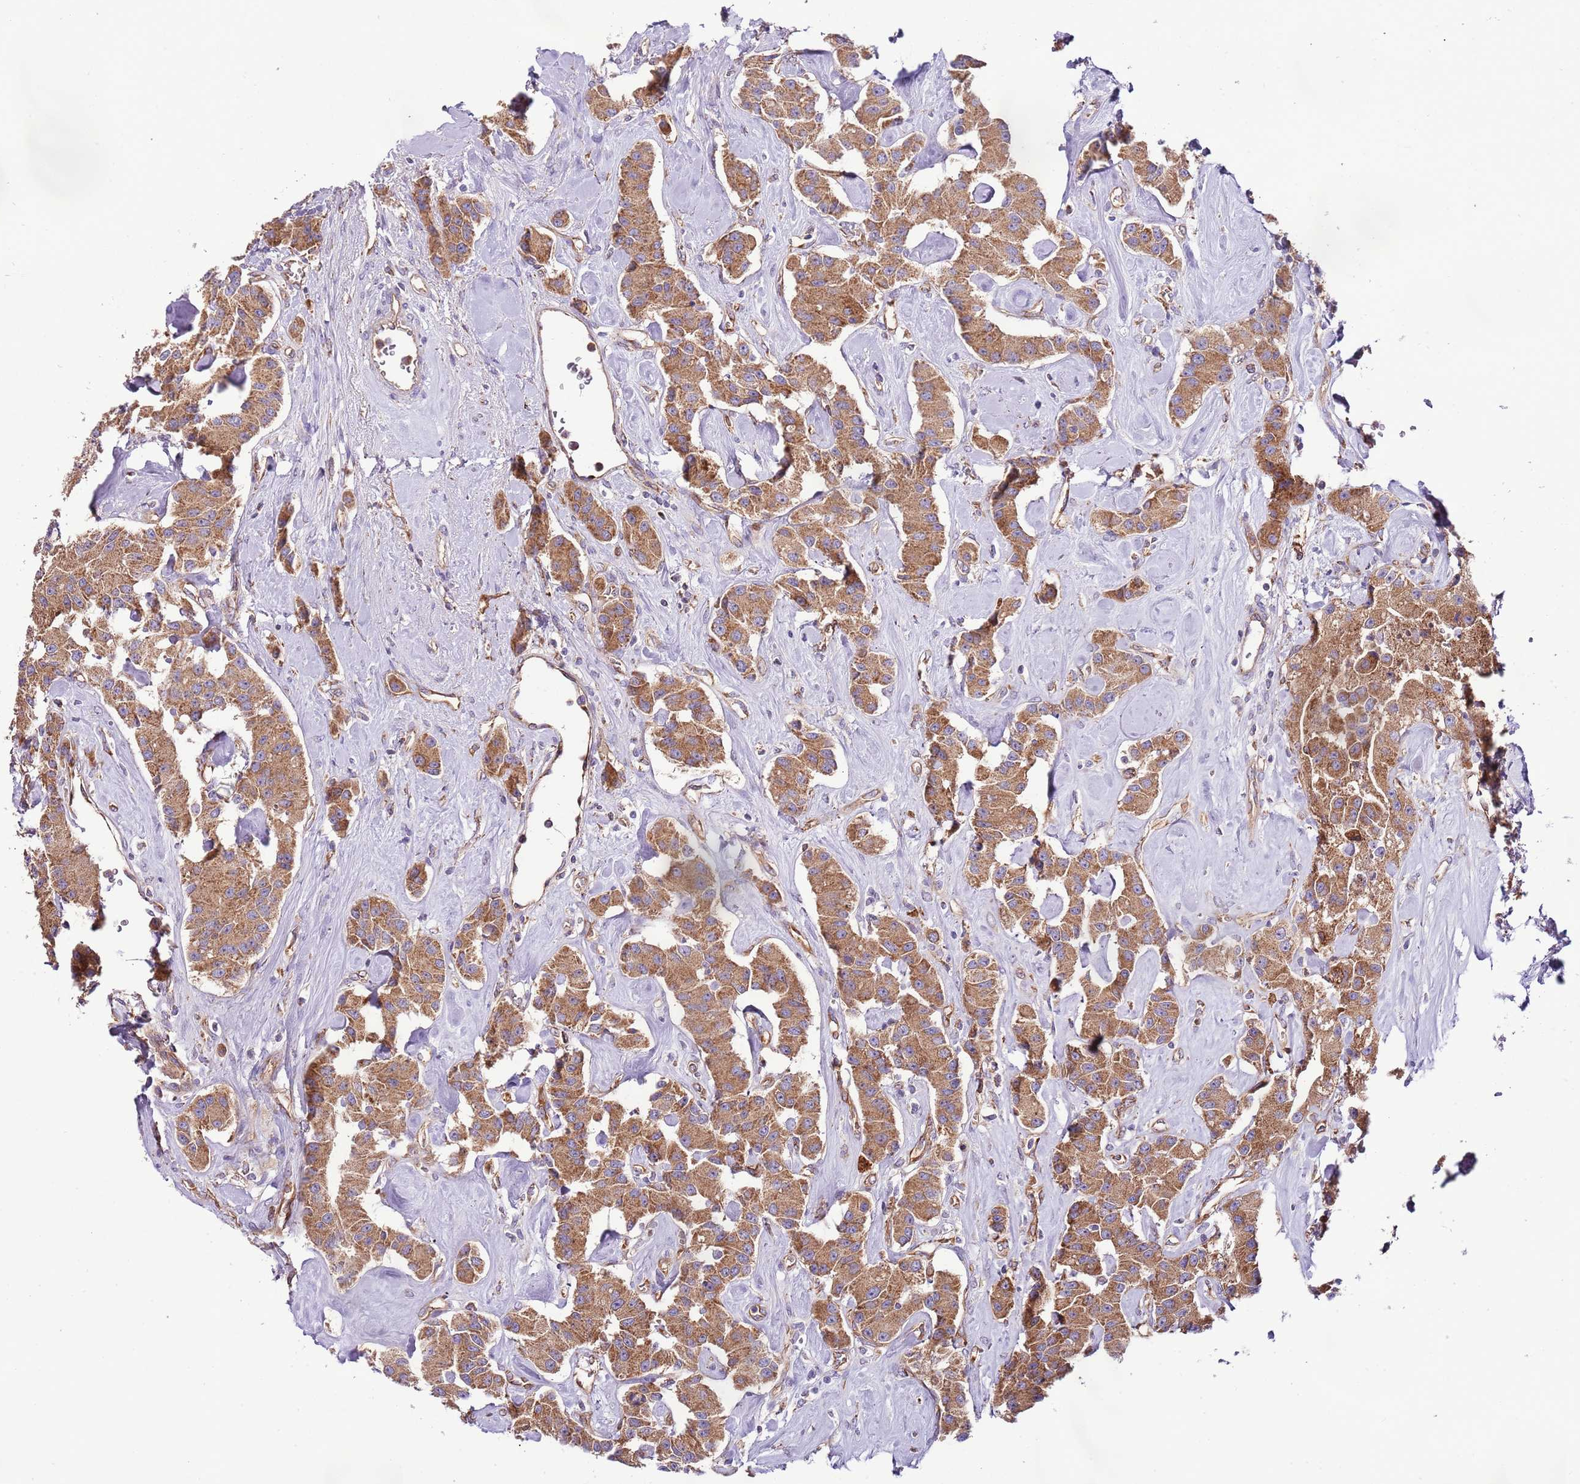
{"staining": {"intensity": "moderate", "quantity": ">75%", "location": "cytoplasmic/membranous"}, "tissue": "carcinoid", "cell_type": "Tumor cells", "image_type": "cancer", "snomed": [{"axis": "morphology", "description": "Carcinoid, malignant, NOS"}, {"axis": "topography", "description": "Pancreas"}], "caption": "A medium amount of moderate cytoplasmic/membranous expression is present in about >75% of tumor cells in carcinoid tissue.", "gene": "DOCK6", "patient": {"sex": "male", "age": 41}}